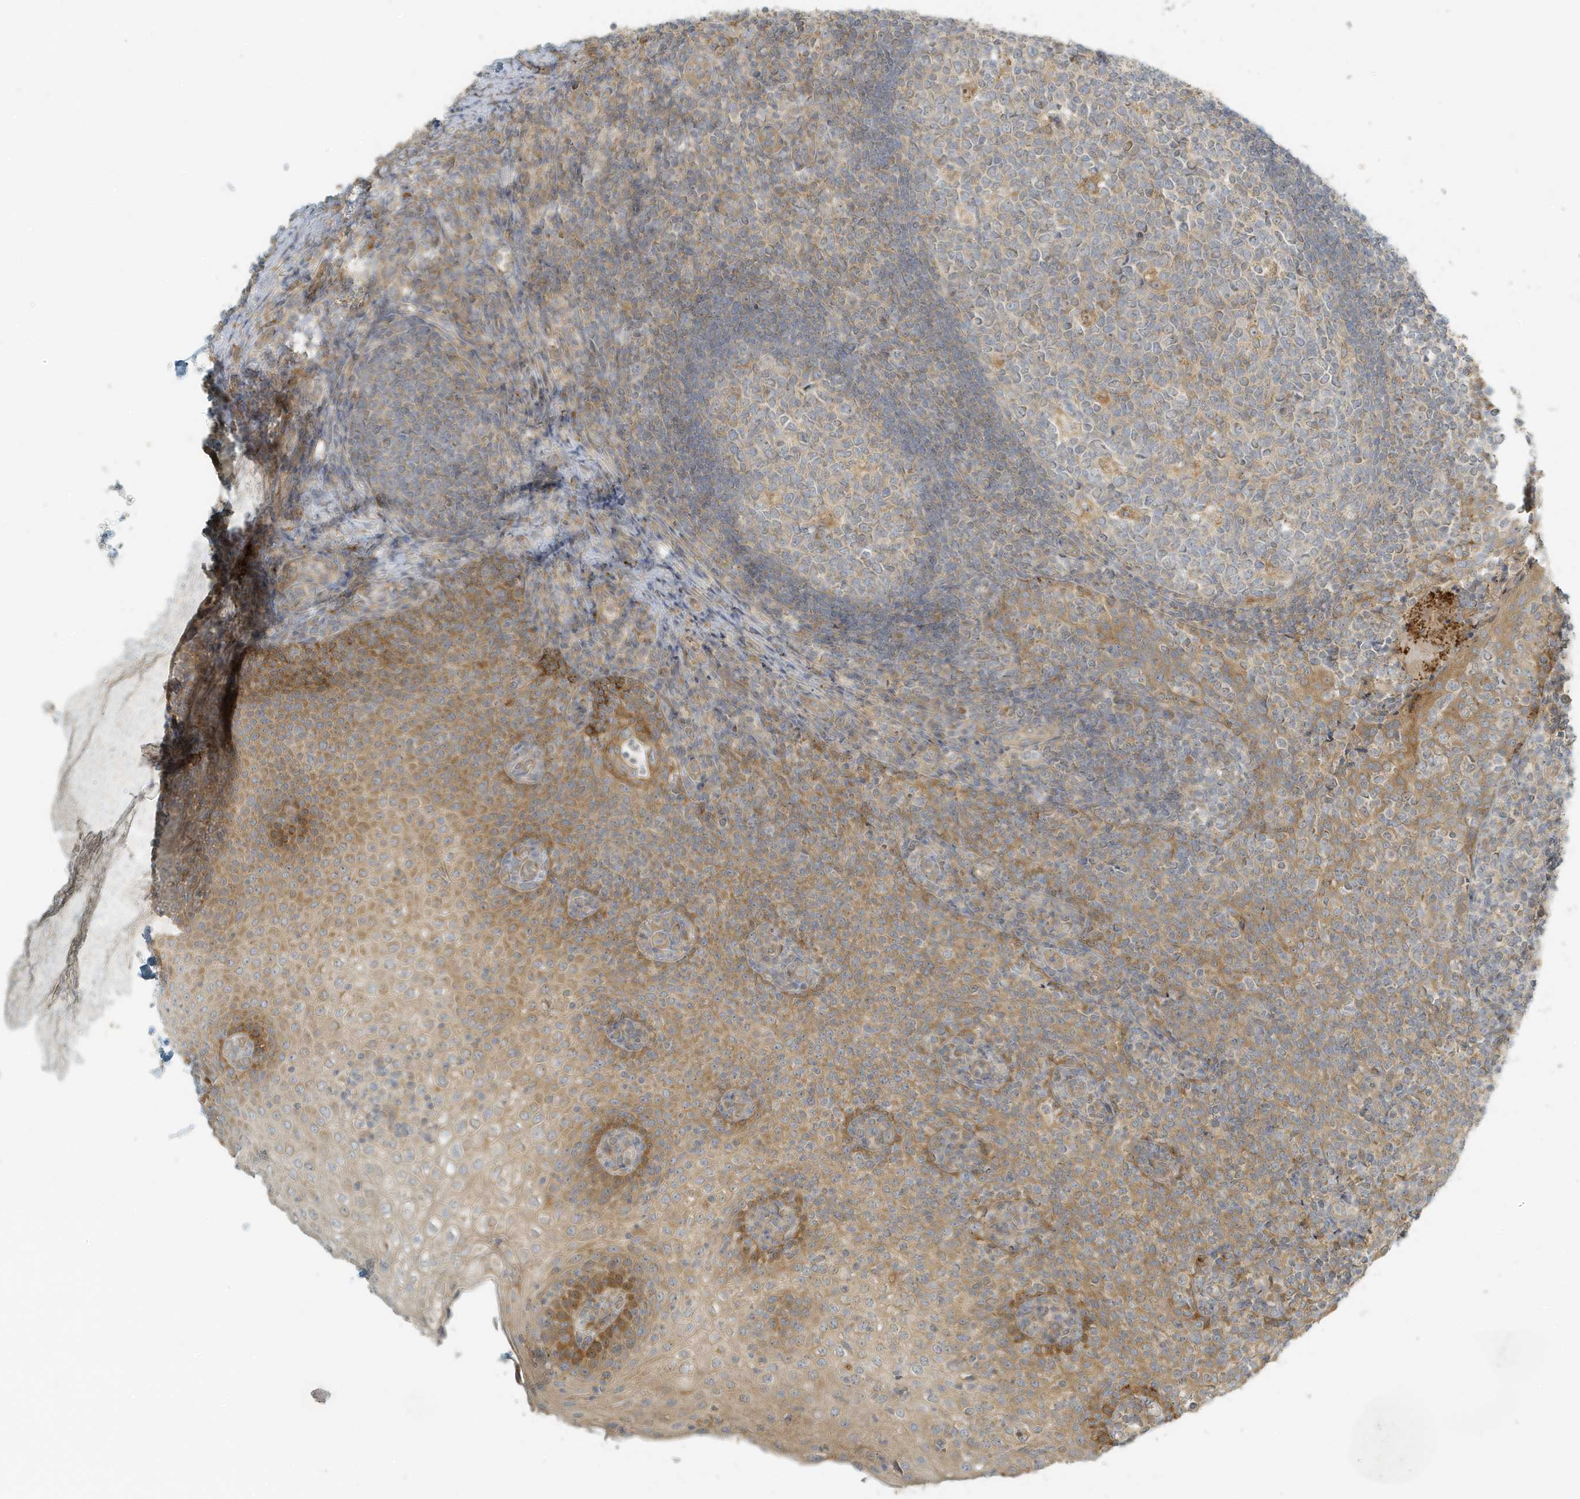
{"staining": {"intensity": "moderate", "quantity": "<25%", "location": "cytoplasmic/membranous"}, "tissue": "tonsil", "cell_type": "Germinal center cells", "image_type": "normal", "snomed": [{"axis": "morphology", "description": "Normal tissue, NOS"}, {"axis": "topography", "description": "Tonsil"}], "caption": "Moderate cytoplasmic/membranous positivity is present in approximately <25% of germinal center cells in unremarkable tonsil.", "gene": "MCOLN1", "patient": {"sex": "female", "age": 19}}